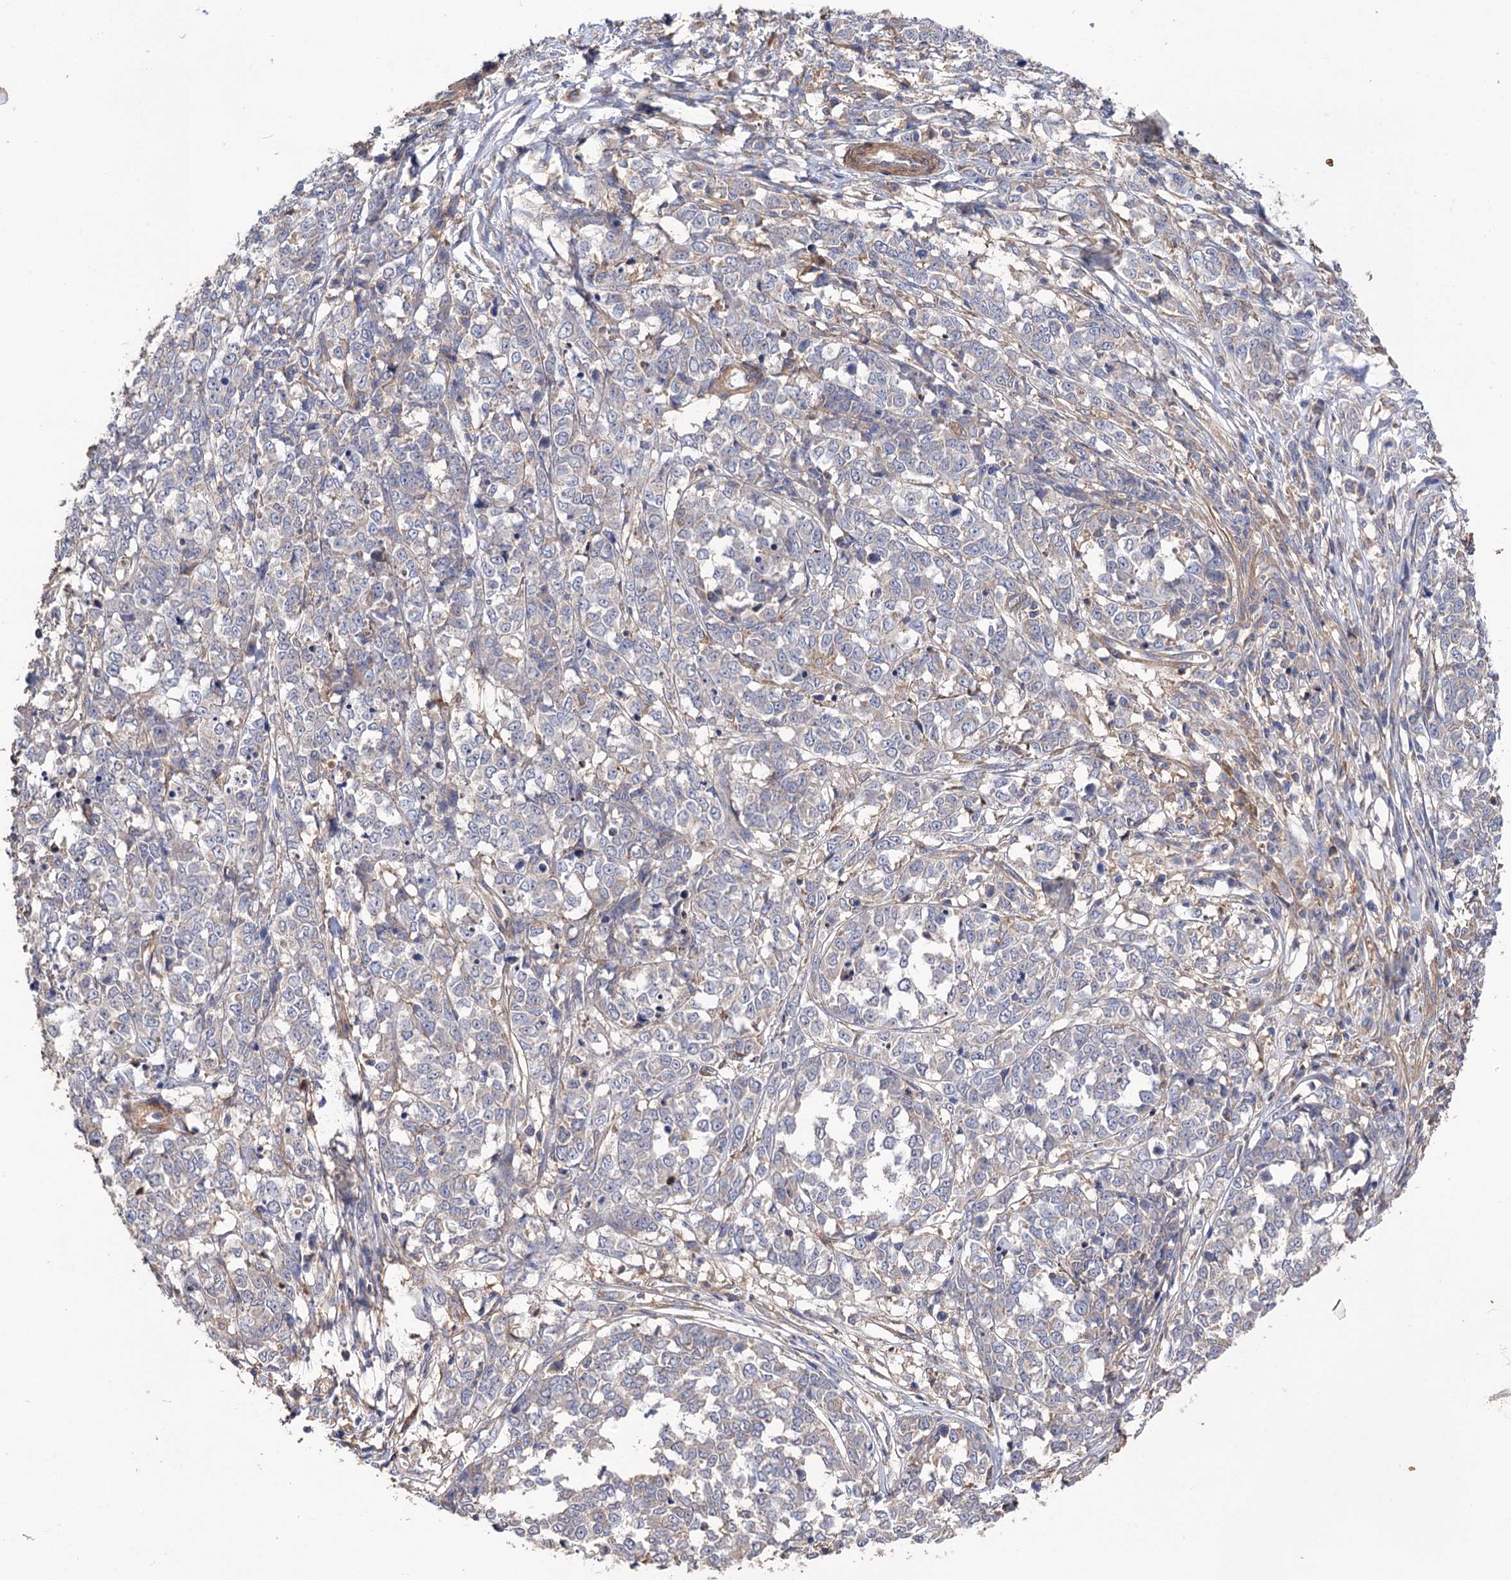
{"staining": {"intensity": "negative", "quantity": "none", "location": "none"}, "tissue": "melanoma", "cell_type": "Tumor cells", "image_type": "cancer", "snomed": [{"axis": "morphology", "description": "Malignant melanoma, NOS"}, {"axis": "topography", "description": "Skin"}], "caption": "DAB (3,3'-diaminobenzidine) immunohistochemical staining of malignant melanoma reveals no significant expression in tumor cells.", "gene": "CSAD", "patient": {"sex": "female", "age": 72}}